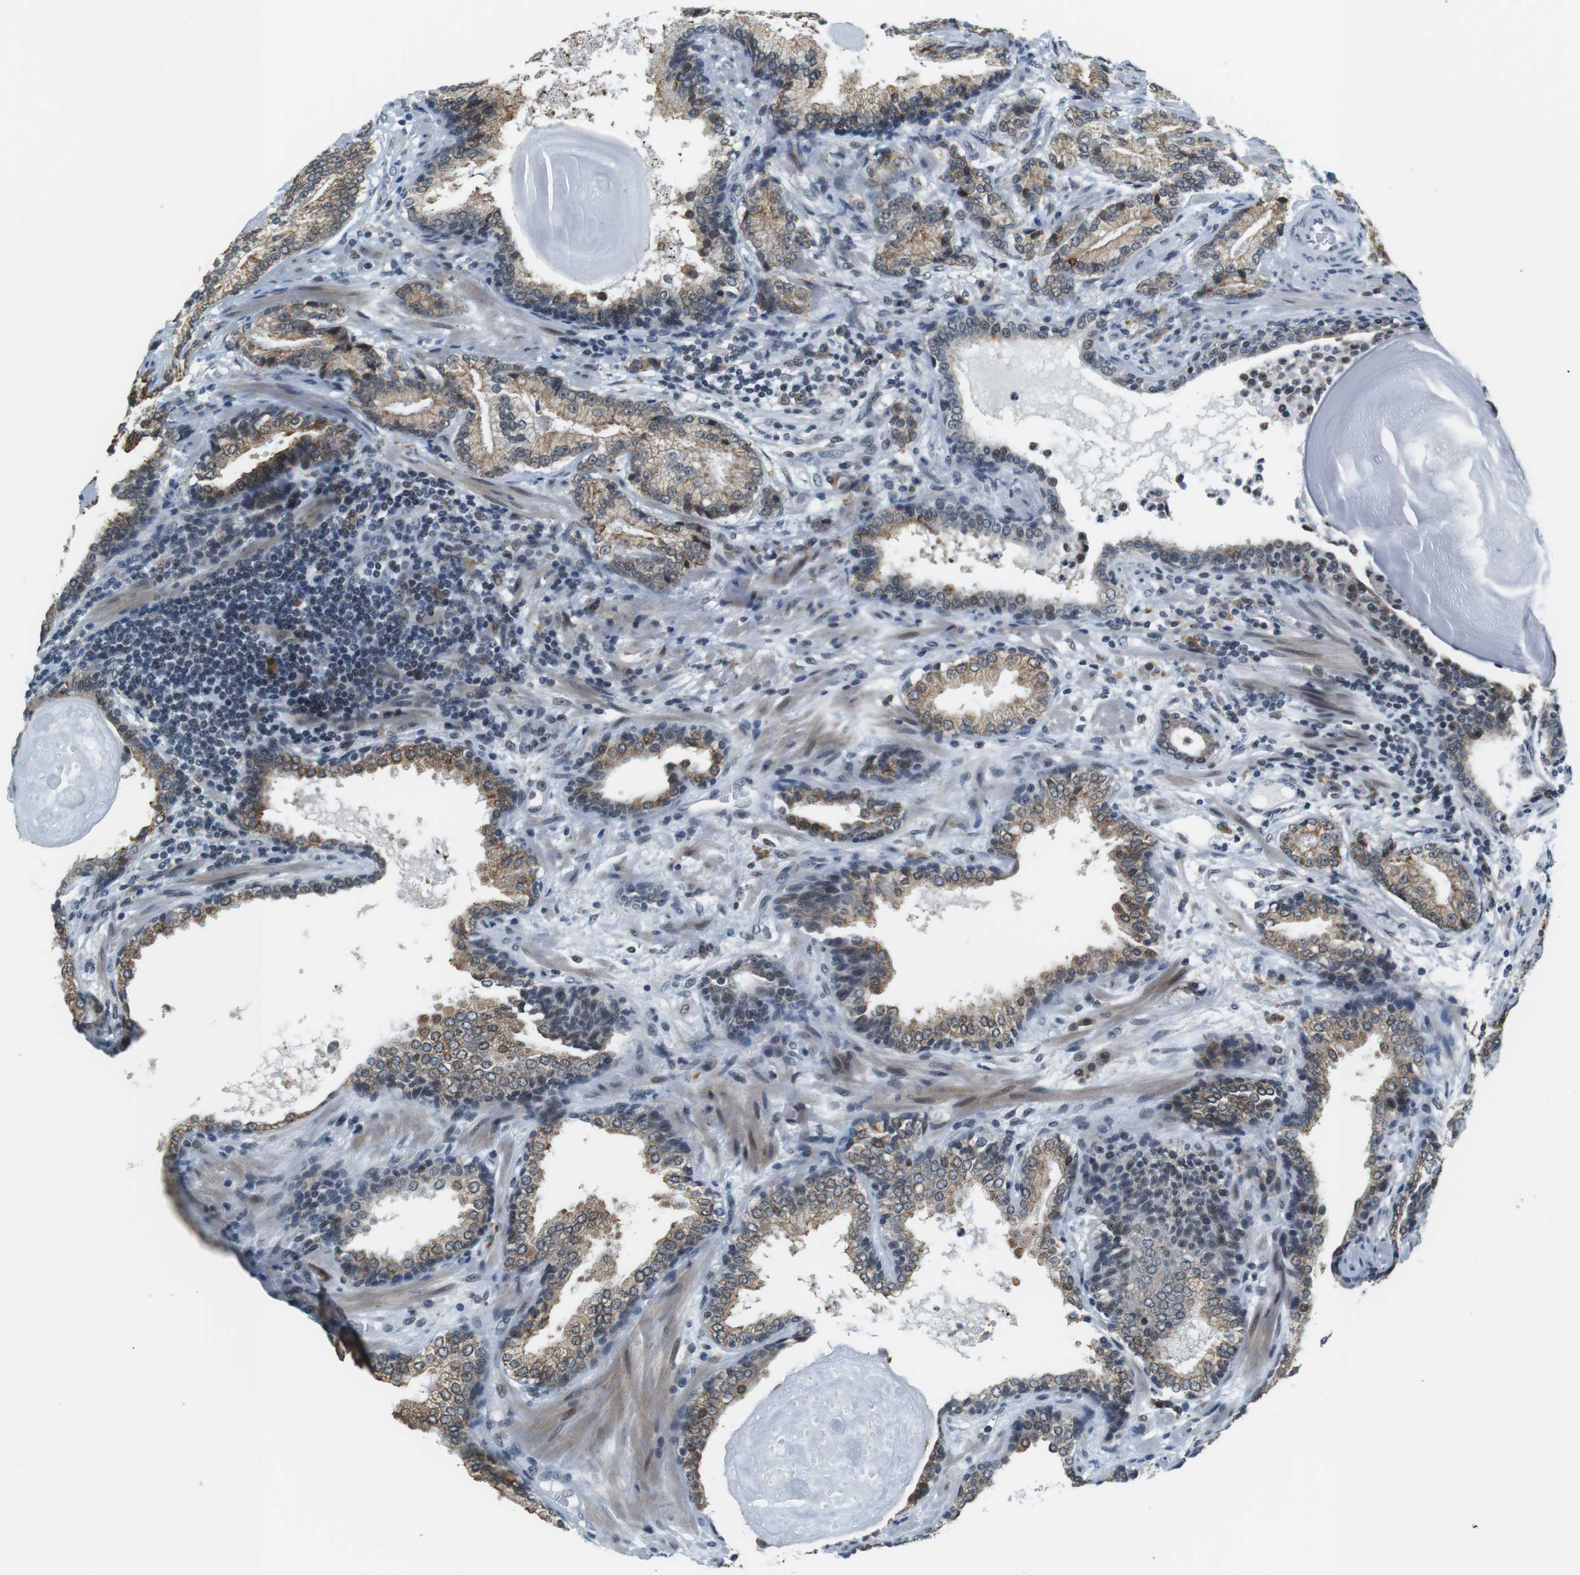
{"staining": {"intensity": "moderate", "quantity": ">75%", "location": "nuclear"}, "tissue": "prostate cancer", "cell_type": "Tumor cells", "image_type": "cancer", "snomed": [{"axis": "morphology", "description": "Adenocarcinoma, High grade"}, {"axis": "topography", "description": "Prostate"}], "caption": "Prostate cancer tissue demonstrates moderate nuclear staining in approximately >75% of tumor cells, visualized by immunohistochemistry.", "gene": "RNF38", "patient": {"sex": "male", "age": 61}}